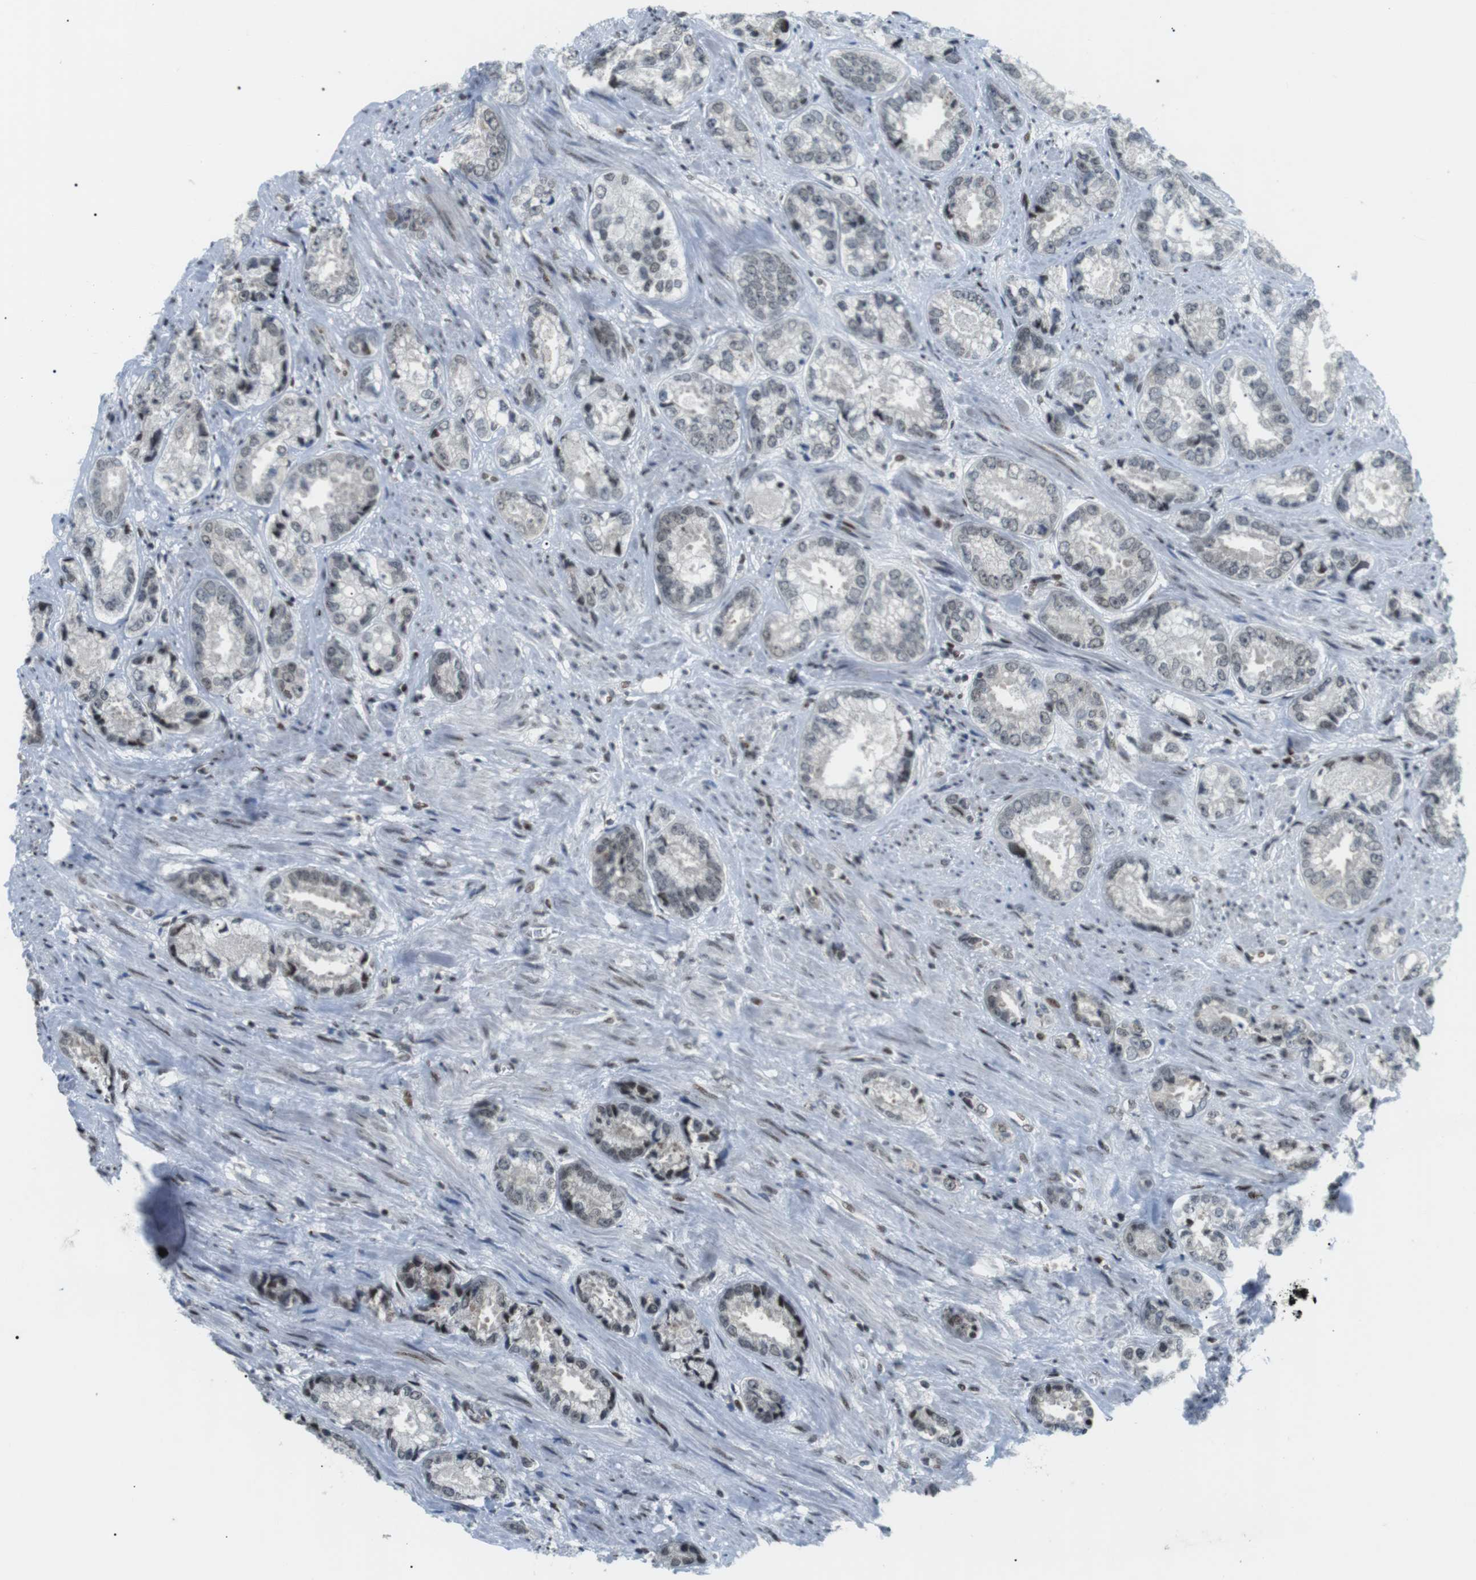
{"staining": {"intensity": "weak", "quantity": "<25%", "location": "nuclear"}, "tissue": "prostate cancer", "cell_type": "Tumor cells", "image_type": "cancer", "snomed": [{"axis": "morphology", "description": "Adenocarcinoma, High grade"}, {"axis": "topography", "description": "Prostate"}], "caption": "Tumor cells are negative for brown protein staining in prostate cancer (adenocarcinoma (high-grade)).", "gene": "CDC27", "patient": {"sex": "male", "age": 61}}